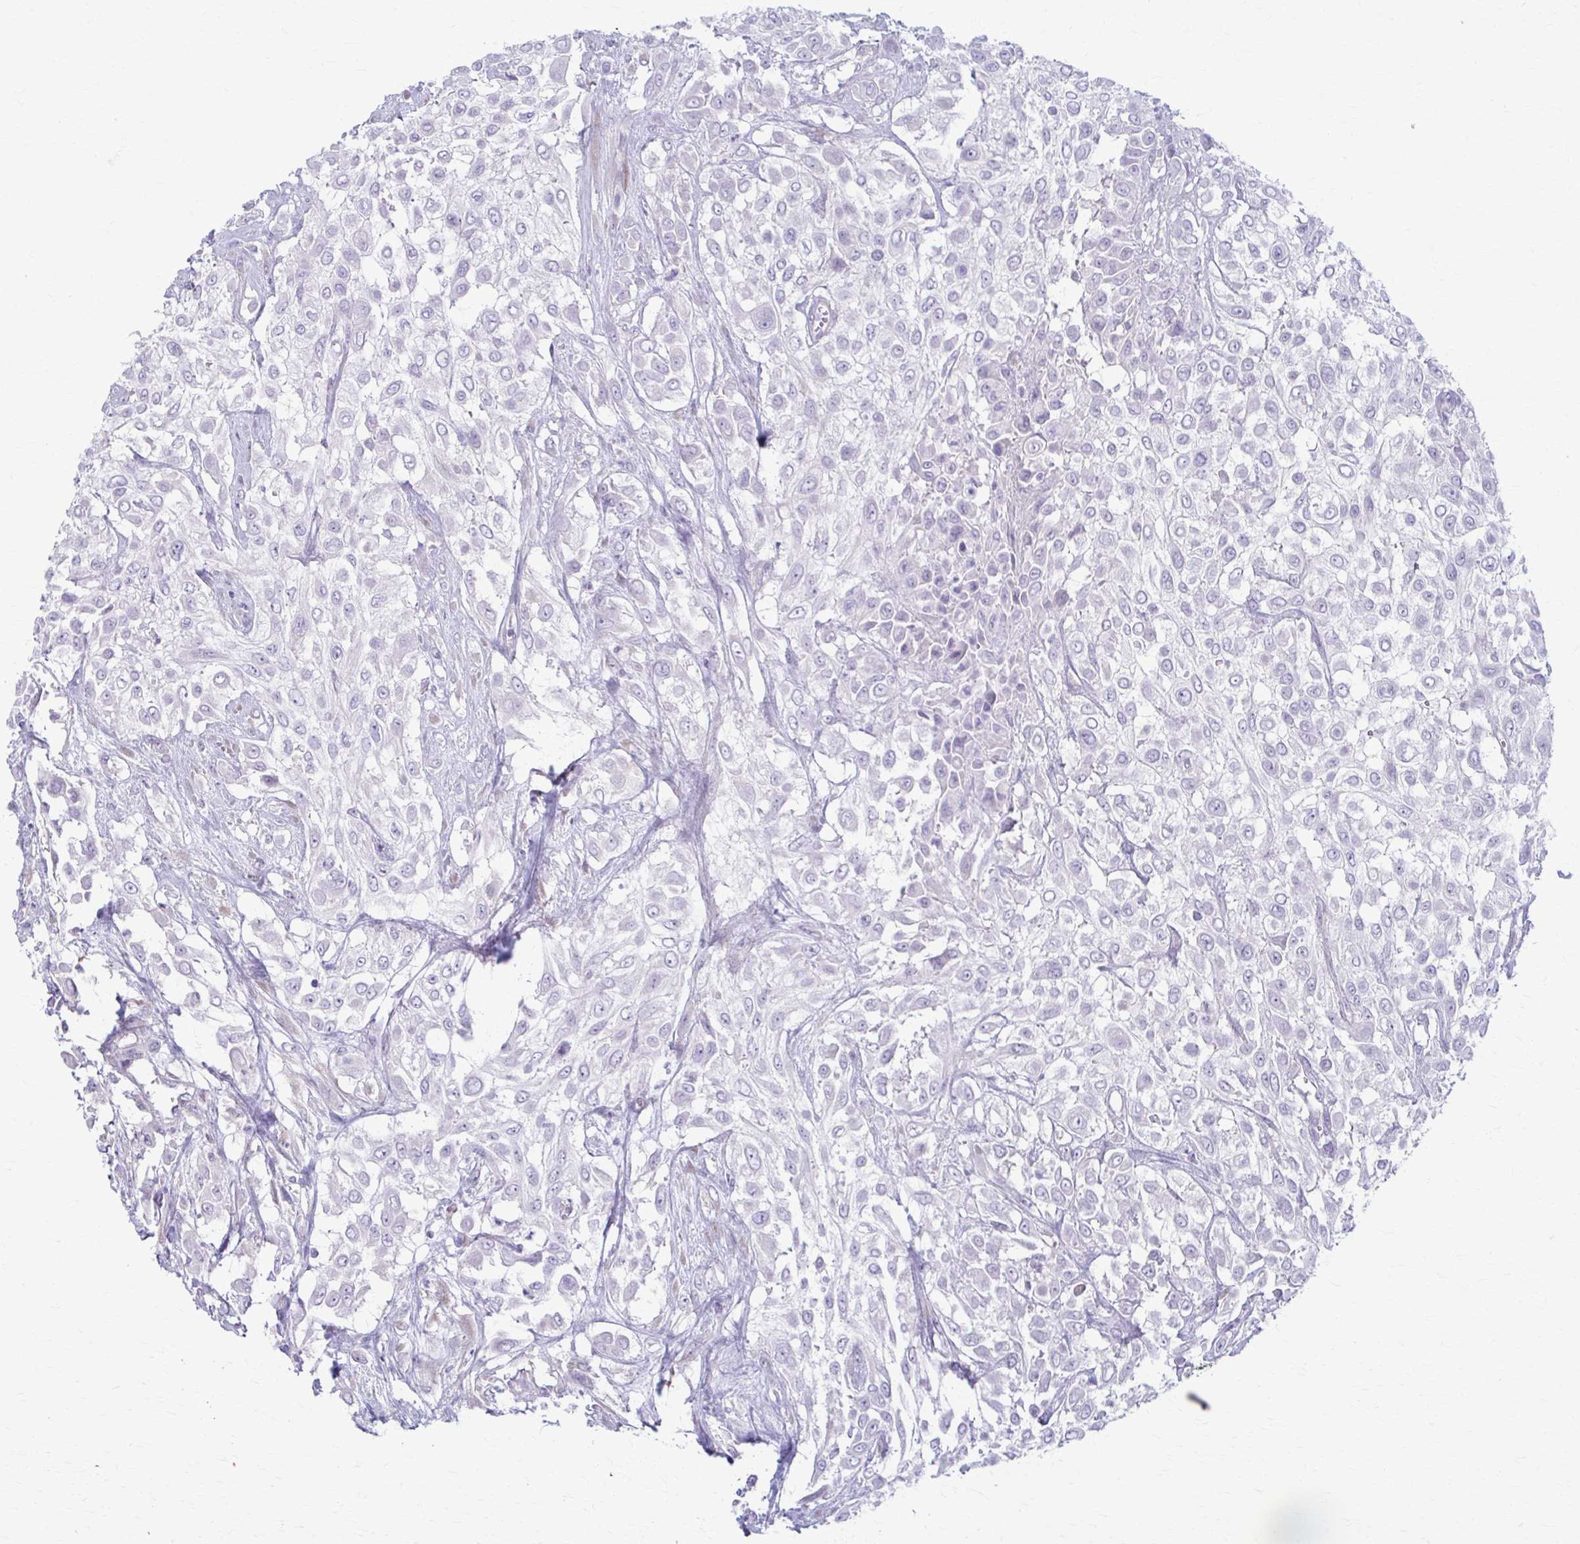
{"staining": {"intensity": "negative", "quantity": "none", "location": "none"}, "tissue": "urothelial cancer", "cell_type": "Tumor cells", "image_type": "cancer", "snomed": [{"axis": "morphology", "description": "Urothelial carcinoma, High grade"}, {"axis": "topography", "description": "Urinary bladder"}], "caption": "DAB (3,3'-diaminobenzidine) immunohistochemical staining of urothelial cancer shows no significant expression in tumor cells.", "gene": "PRKRA", "patient": {"sex": "male", "age": 57}}